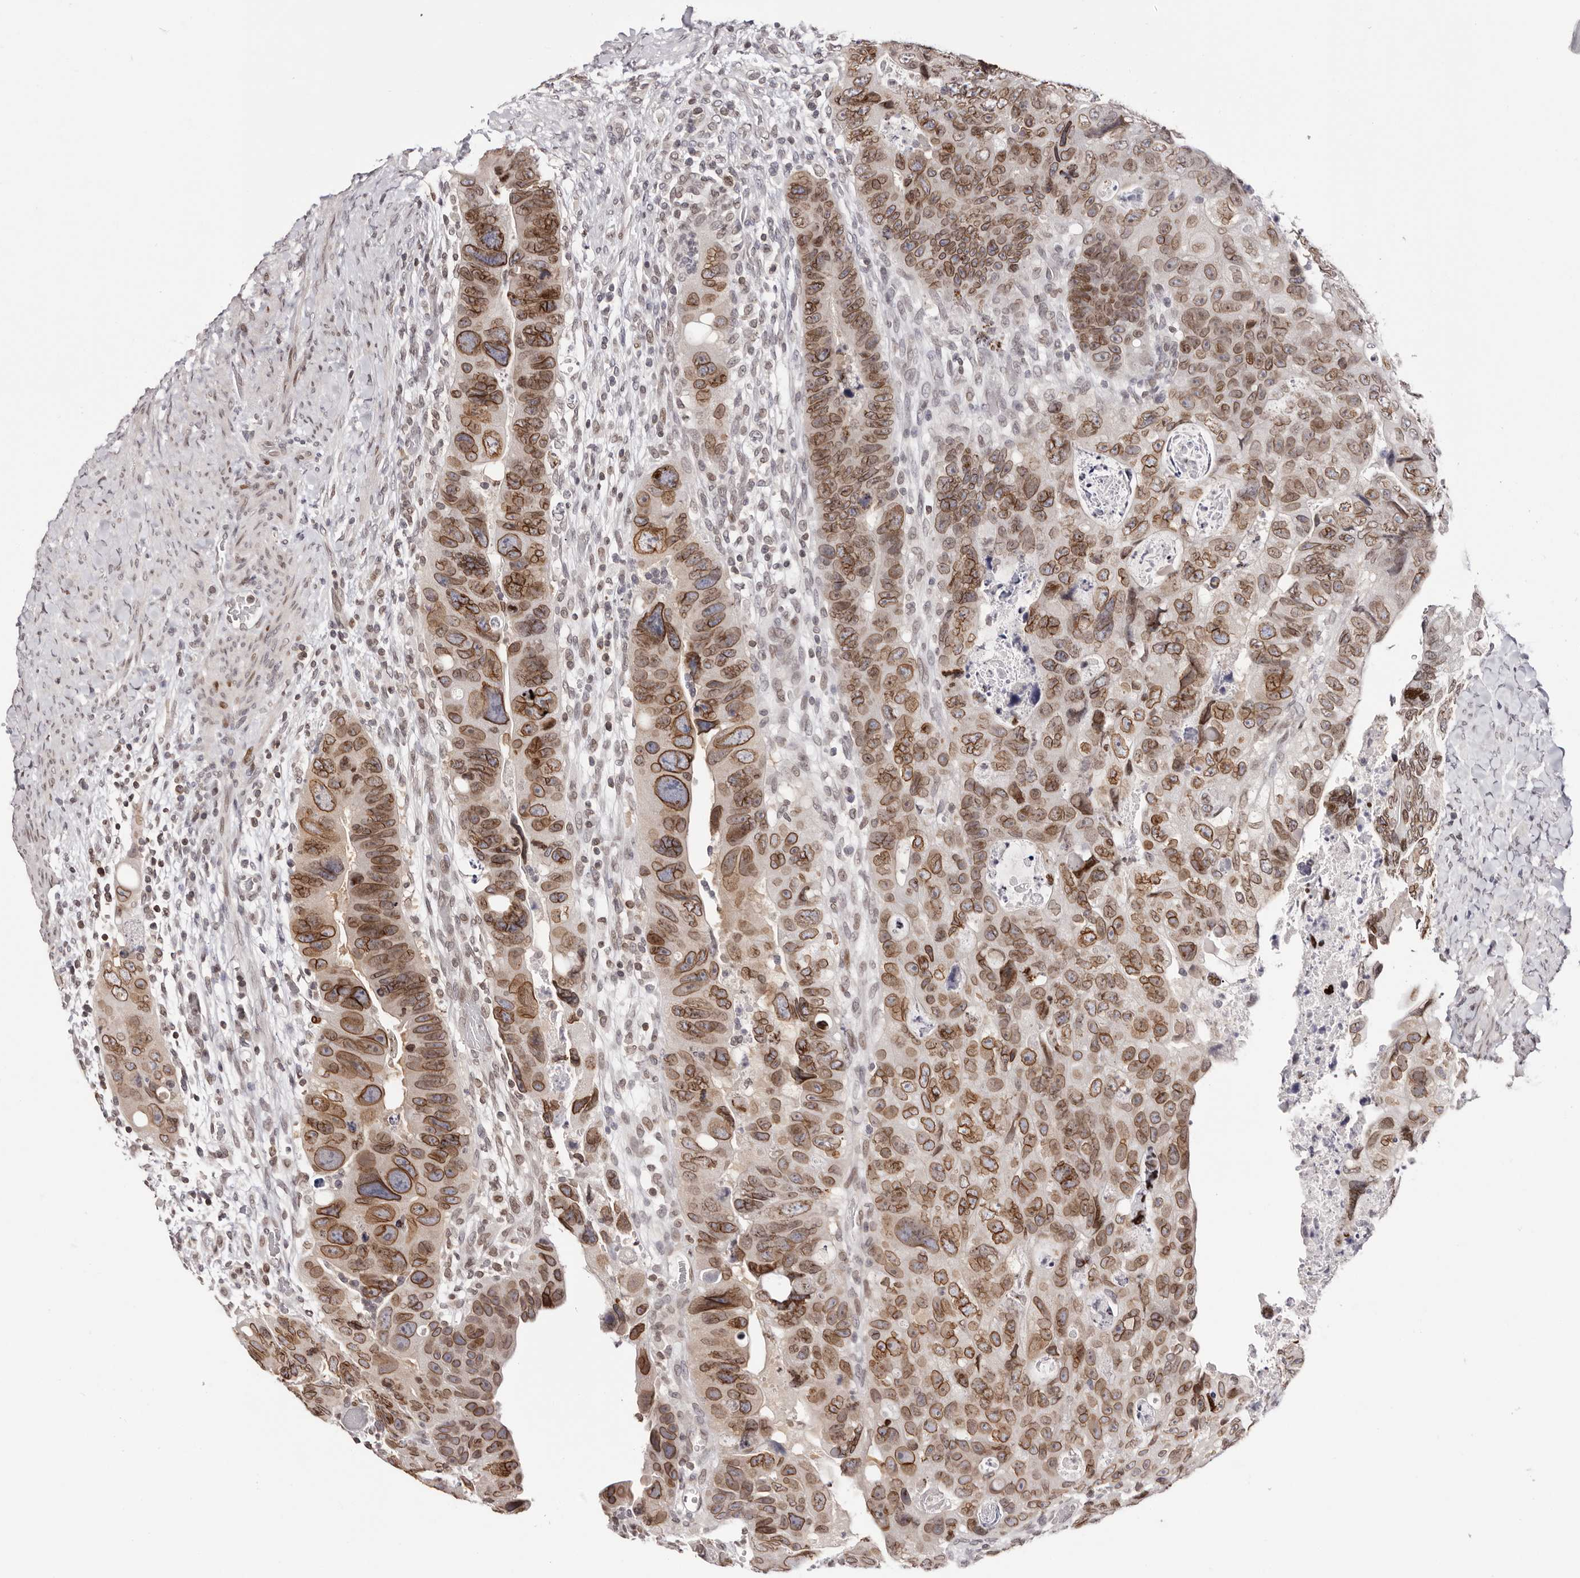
{"staining": {"intensity": "moderate", "quantity": ">75%", "location": "cytoplasmic/membranous,nuclear"}, "tissue": "colorectal cancer", "cell_type": "Tumor cells", "image_type": "cancer", "snomed": [{"axis": "morphology", "description": "Adenocarcinoma, NOS"}, {"axis": "topography", "description": "Rectum"}], "caption": "DAB (3,3'-diaminobenzidine) immunohistochemical staining of human colorectal cancer displays moderate cytoplasmic/membranous and nuclear protein staining in about >75% of tumor cells.", "gene": "NUP153", "patient": {"sex": "male", "age": 59}}